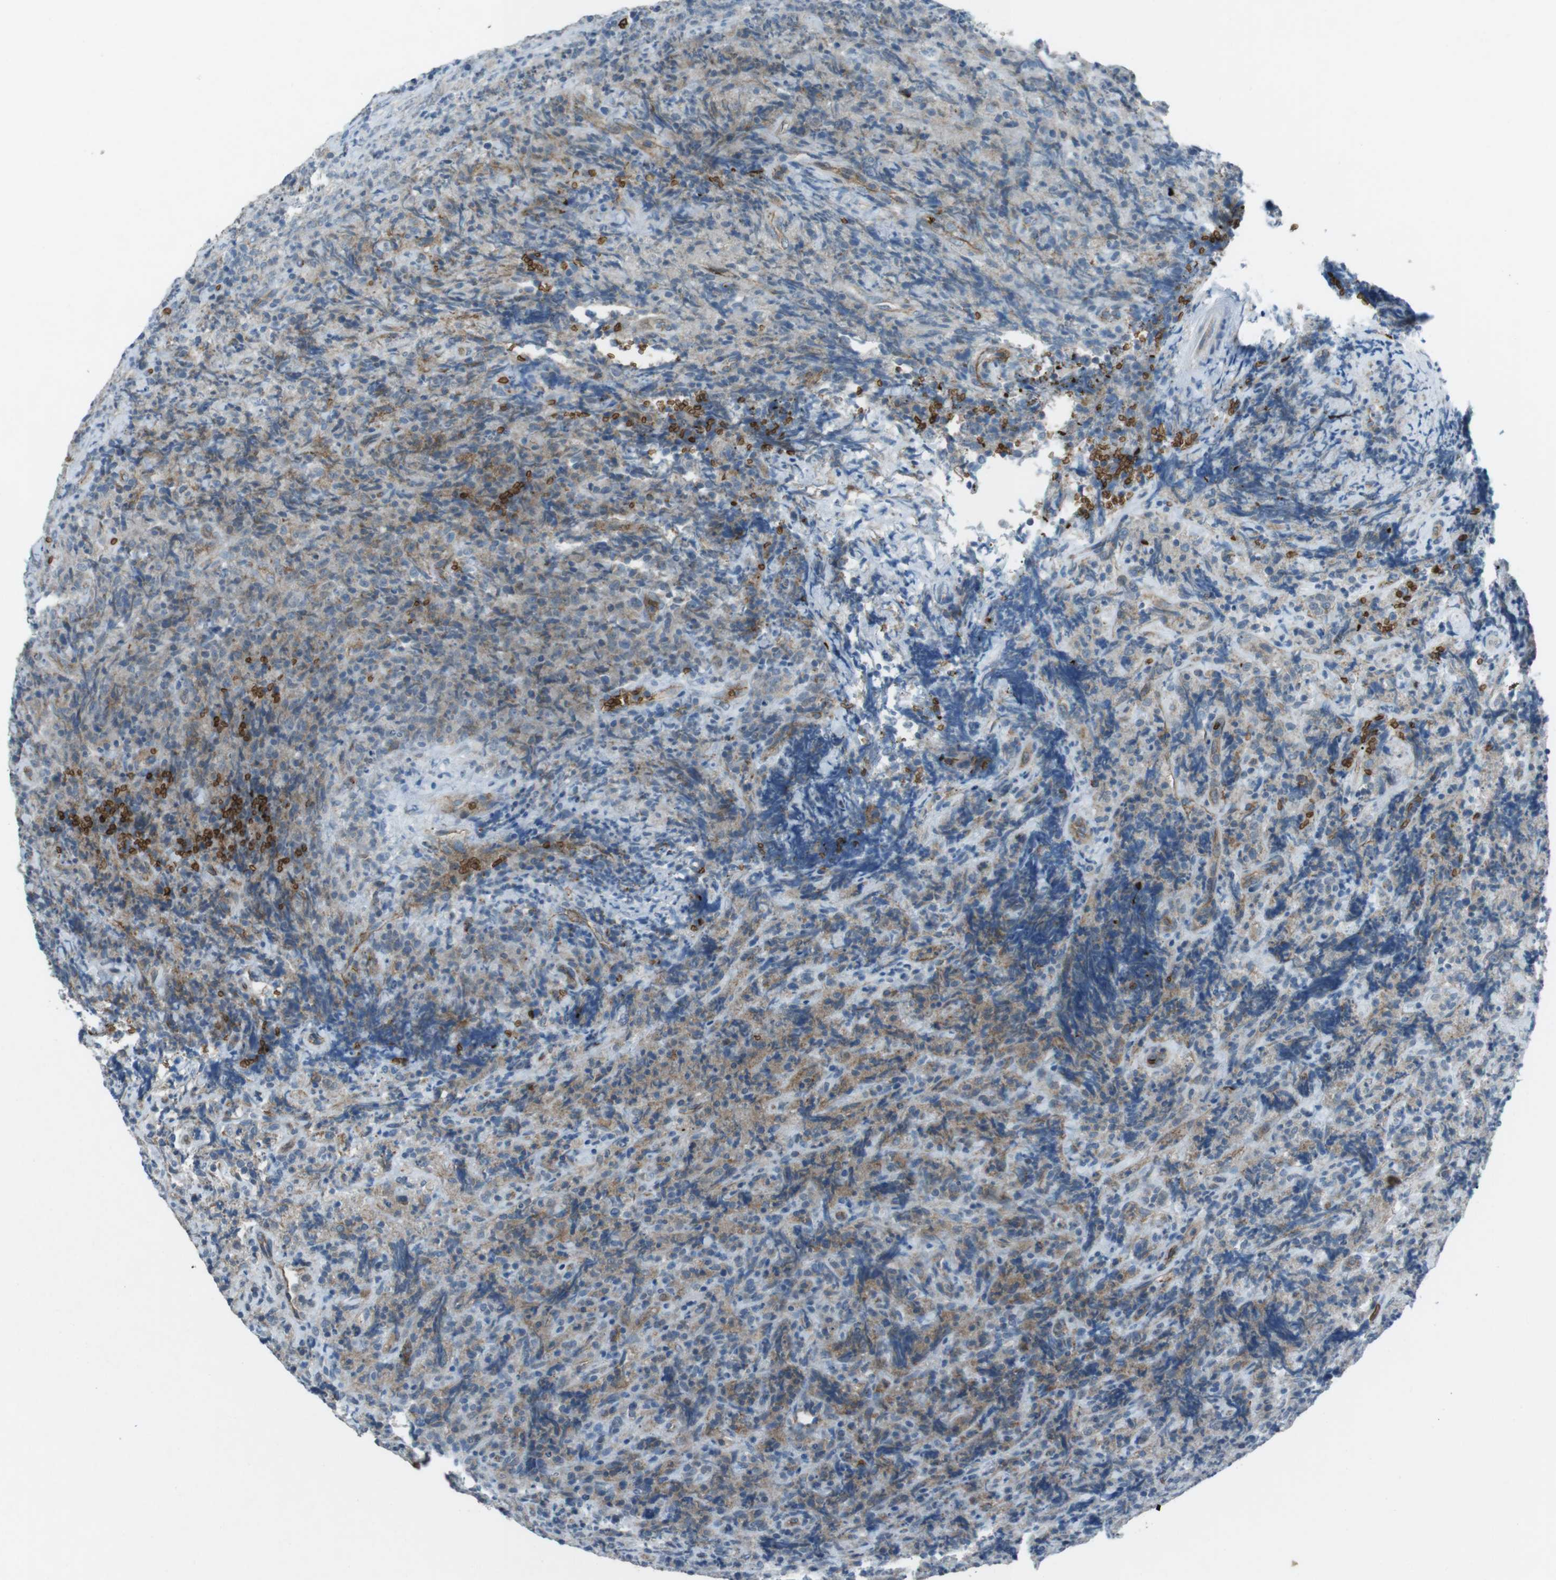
{"staining": {"intensity": "weak", "quantity": "25%-75%", "location": "cytoplasmic/membranous"}, "tissue": "lymphoma", "cell_type": "Tumor cells", "image_type": "cancer", "snomed": [{"axis": "morphology", "description": "Malignant lymphoma, non-Hodgkin's type, High grade"}, {"axis": "topography", "description": "Tonsil"}], "caption": "Lymphoma stained with IHC exhibits weak cytoplasmic/membranous staining in about 25%-75% of tumor cells.", "gene": "SPTA1", "patient": {"sex": "female", "age": 36}}